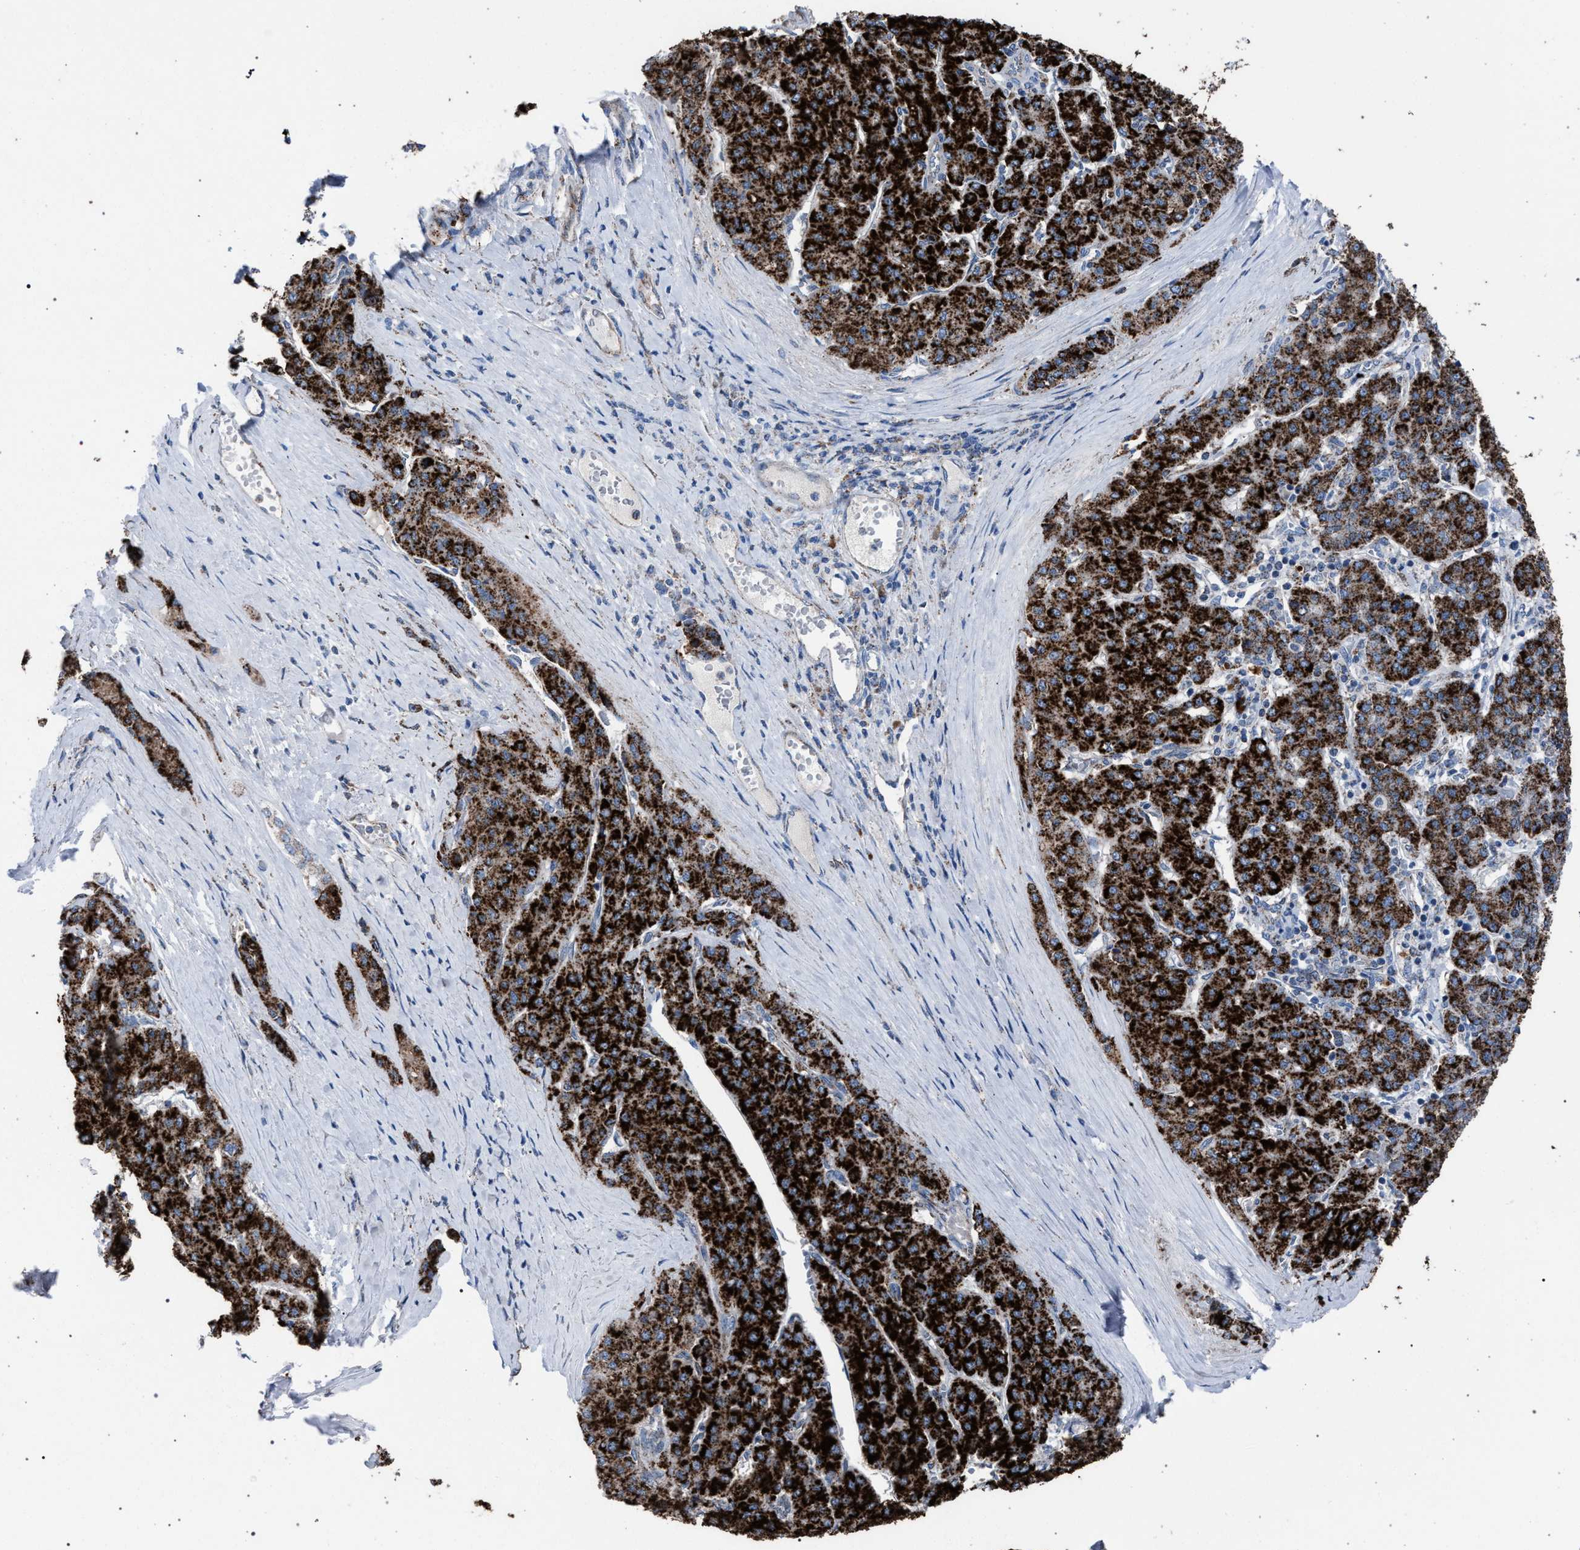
{"staining": {"intensity": "strong", "quantity": ">75%", "location": "cytoplasmic/membranous"}, "tissue": "liver cancer", "cell_type": "Tumor cells", "image_type": "cancer", "snomed": [{"axis": "morphology", "description": "Carcinoma, Hepatocellular, NOS"}, {"axis": "topography", "description": "Liver"}], "caption": "Protein expression analysis of liver cancer displays strong cytoplasmic/membranous expression in about >75% of tumor cells.", "gene": "HSD17B4", "patient": {"sex": "male", "age": 65}}